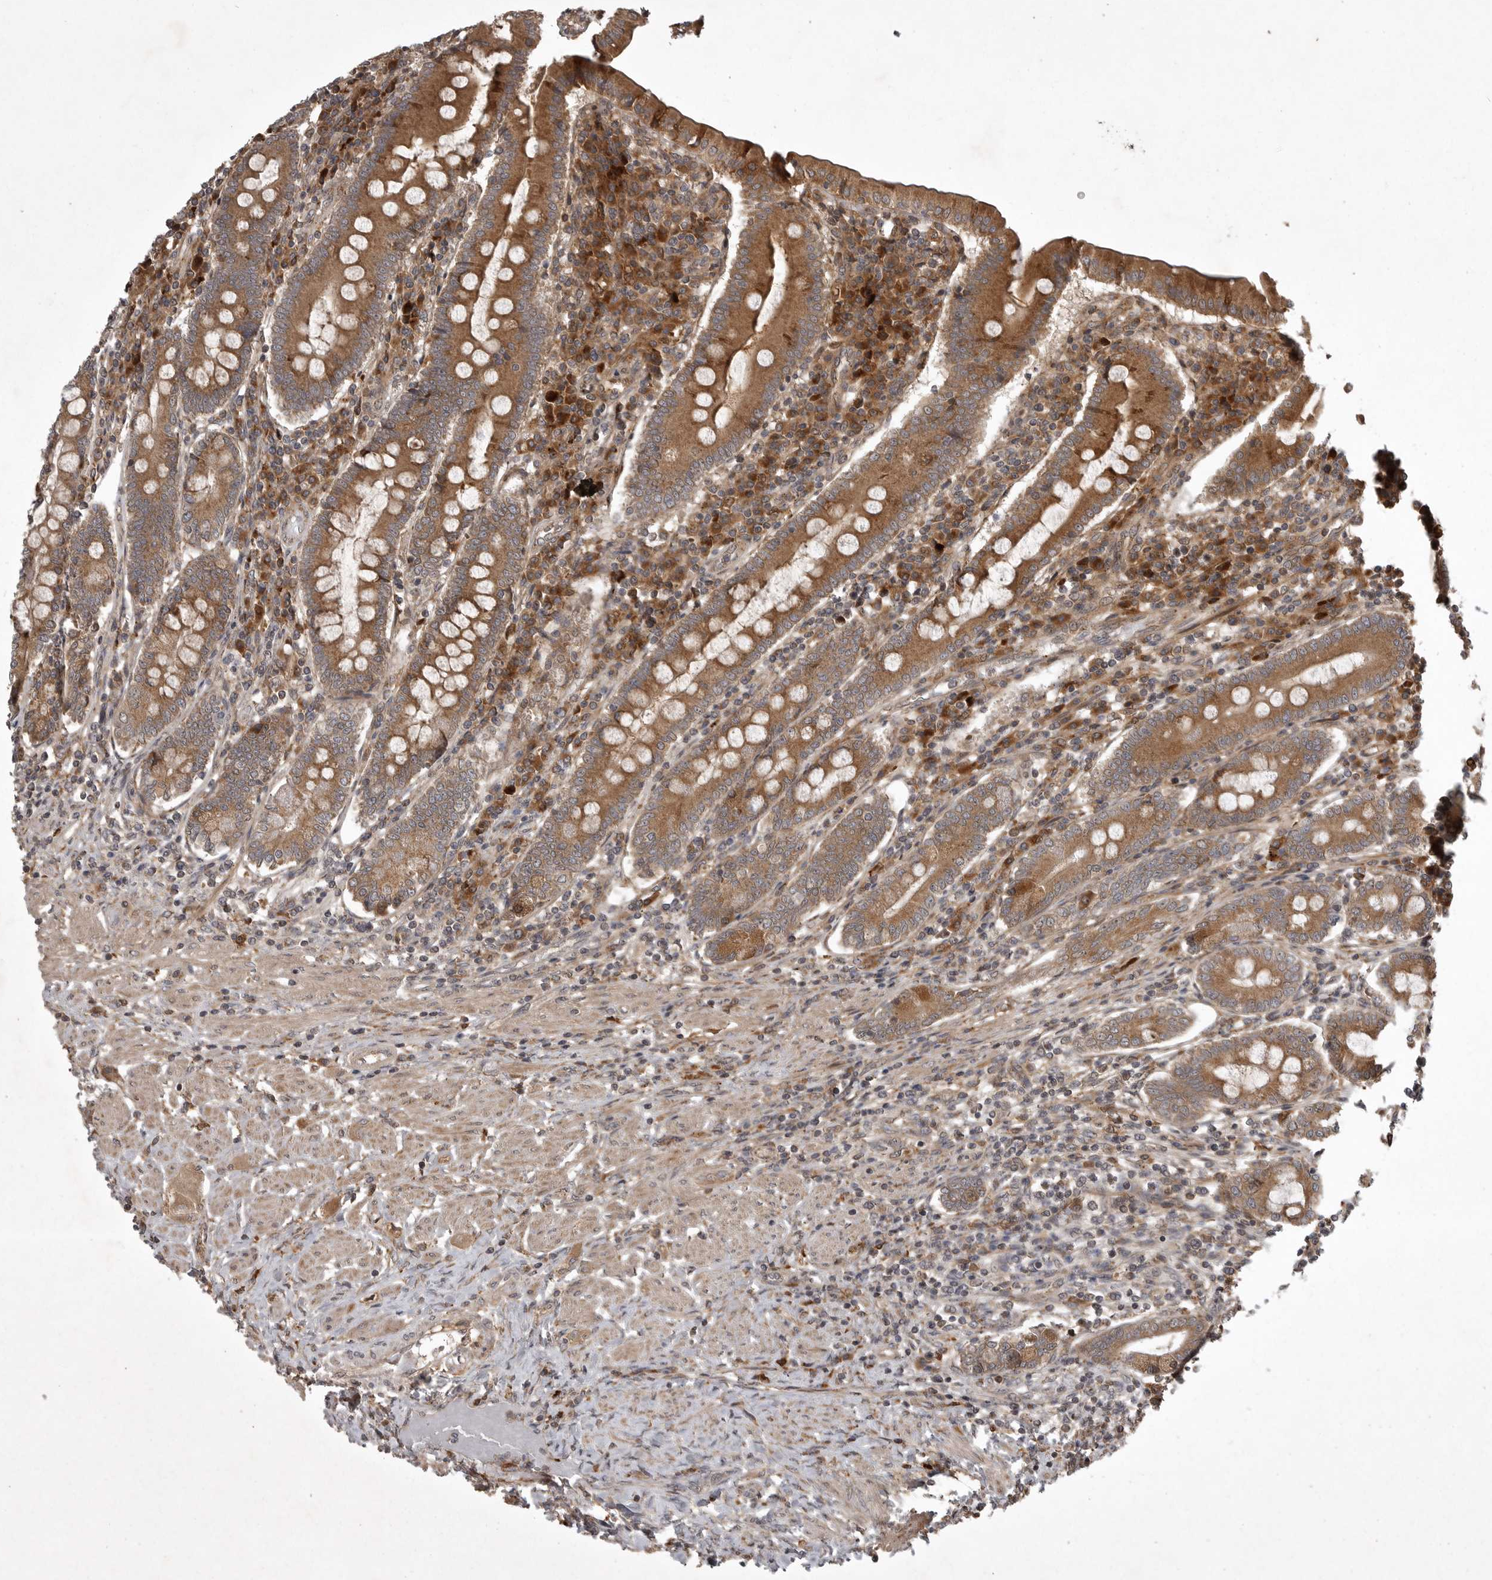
{"staining": {"intensity": "strong", "quantity": ">75%", "location": "cytoplasmic/membranous"}, "tissue": "duodenum", "cell_type": "Glandular cells", "image_type": "normal", "snomed": [{"axis": "morphology", "description": "Normal tissue, NOS"}, {"axis": "morphology", "description": "Adenocarcinoma, NOS"}, {"axis": "topography", "description": "Pancreas"}, {"axis": "topography", "description": "Duodenum"}], "caption": "This histopathology image shows immunohistochemistry (IHC) staining of unremarkable duodenum, with high strong cytoplasmic/membranous staining in about >75% of glandular cells.", "gene": "GPR31", "patient": {"sex": "male", "age": 50}}